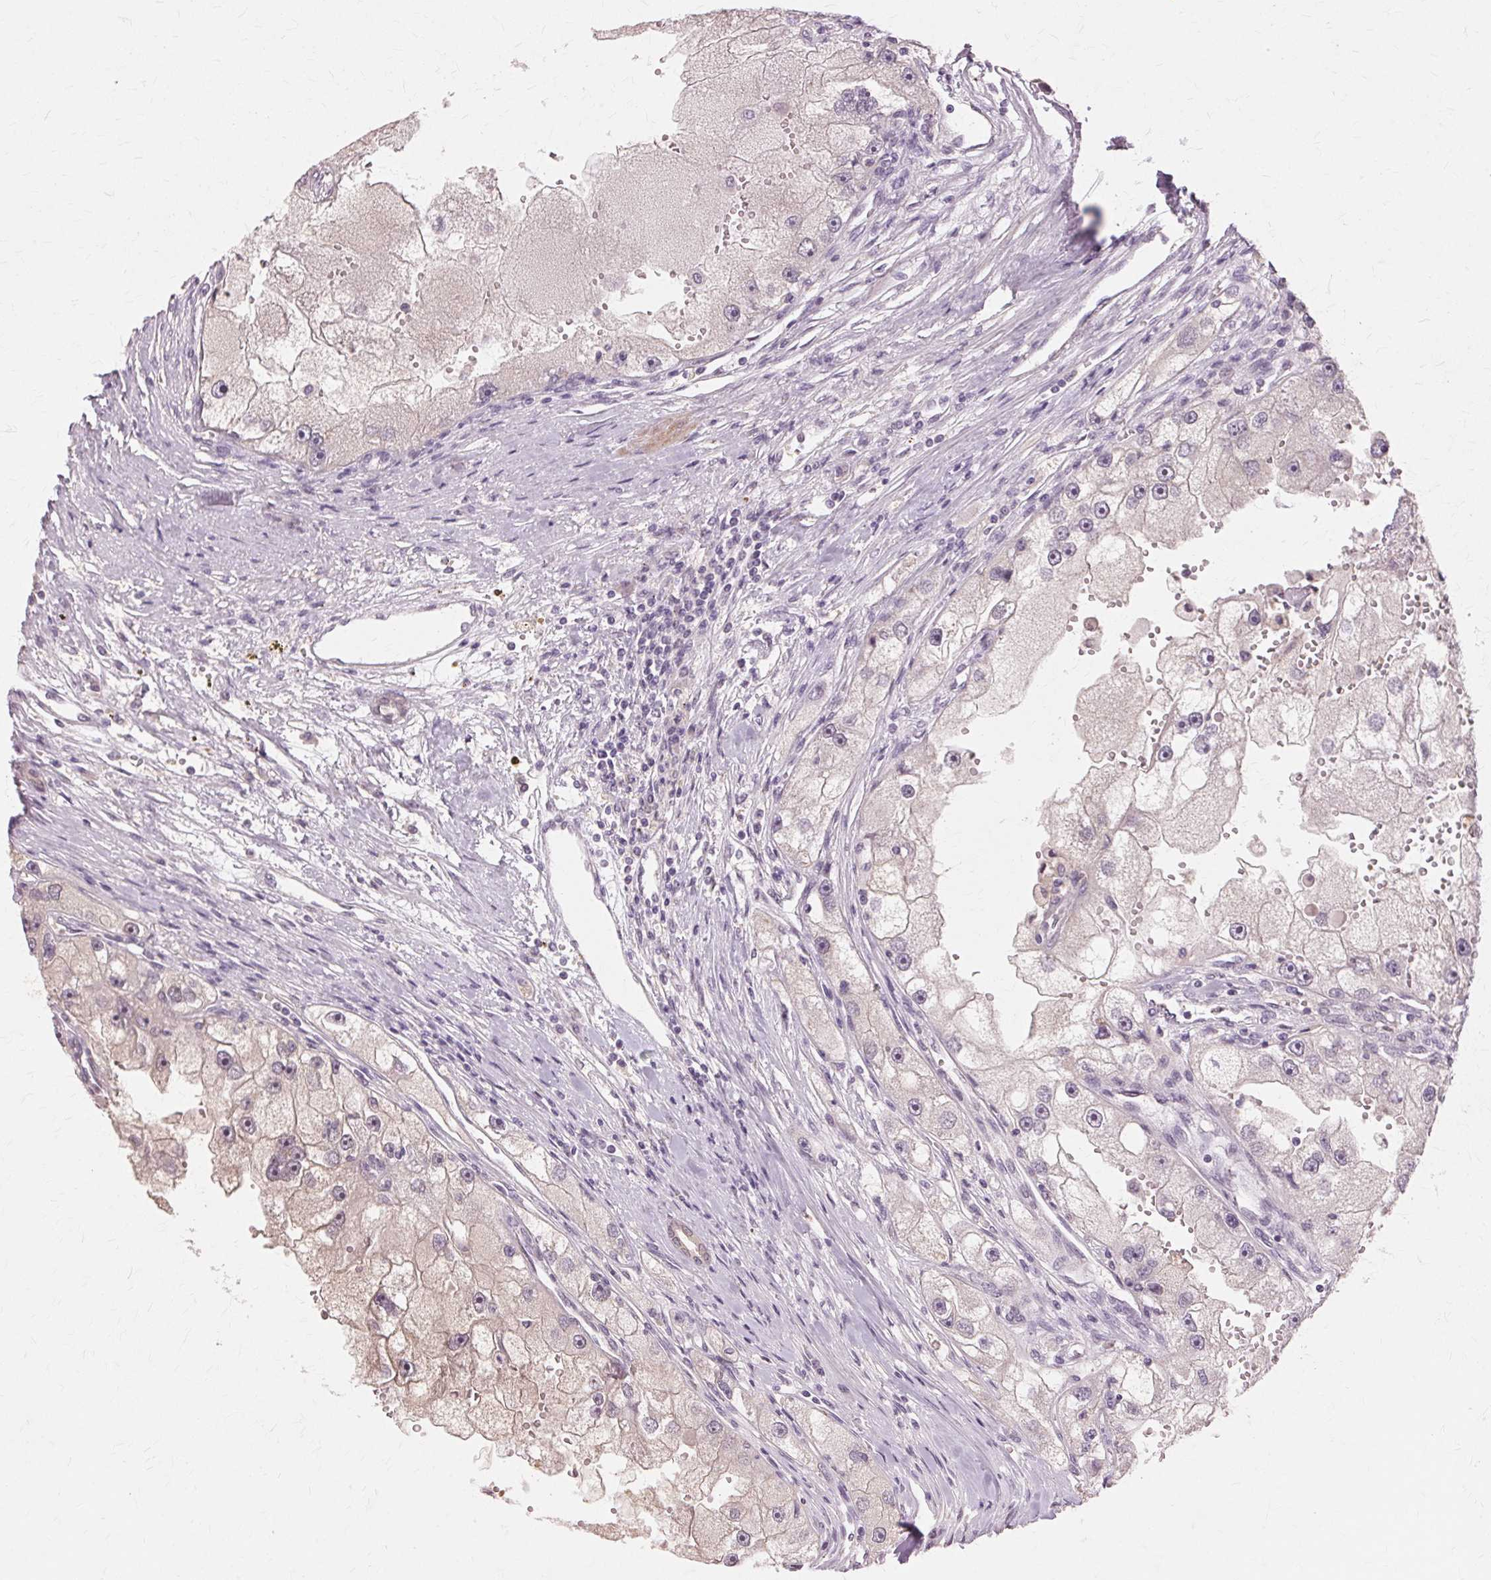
{"staining": {"intensity": "negative", "quantity": "none", "location": "none"}, "tissue": "renal cancer", "cell_type": "Tumor cells", "image_type": "cancer", "snomed": [{"axis": "morphology", "description": "Adenocarcinoma, NOS"}, {"axis": "topography", "description": "Kidney"}], "caption": "Tumor cells are negative for protein expression in human renal cancer (adenocarcinoma). (DAB (3,3'-diaminobenzidine) immunohistochemistry, high magnification).", "gene": "PRMT5", "patient": {"sex": "male", "age": 63}}